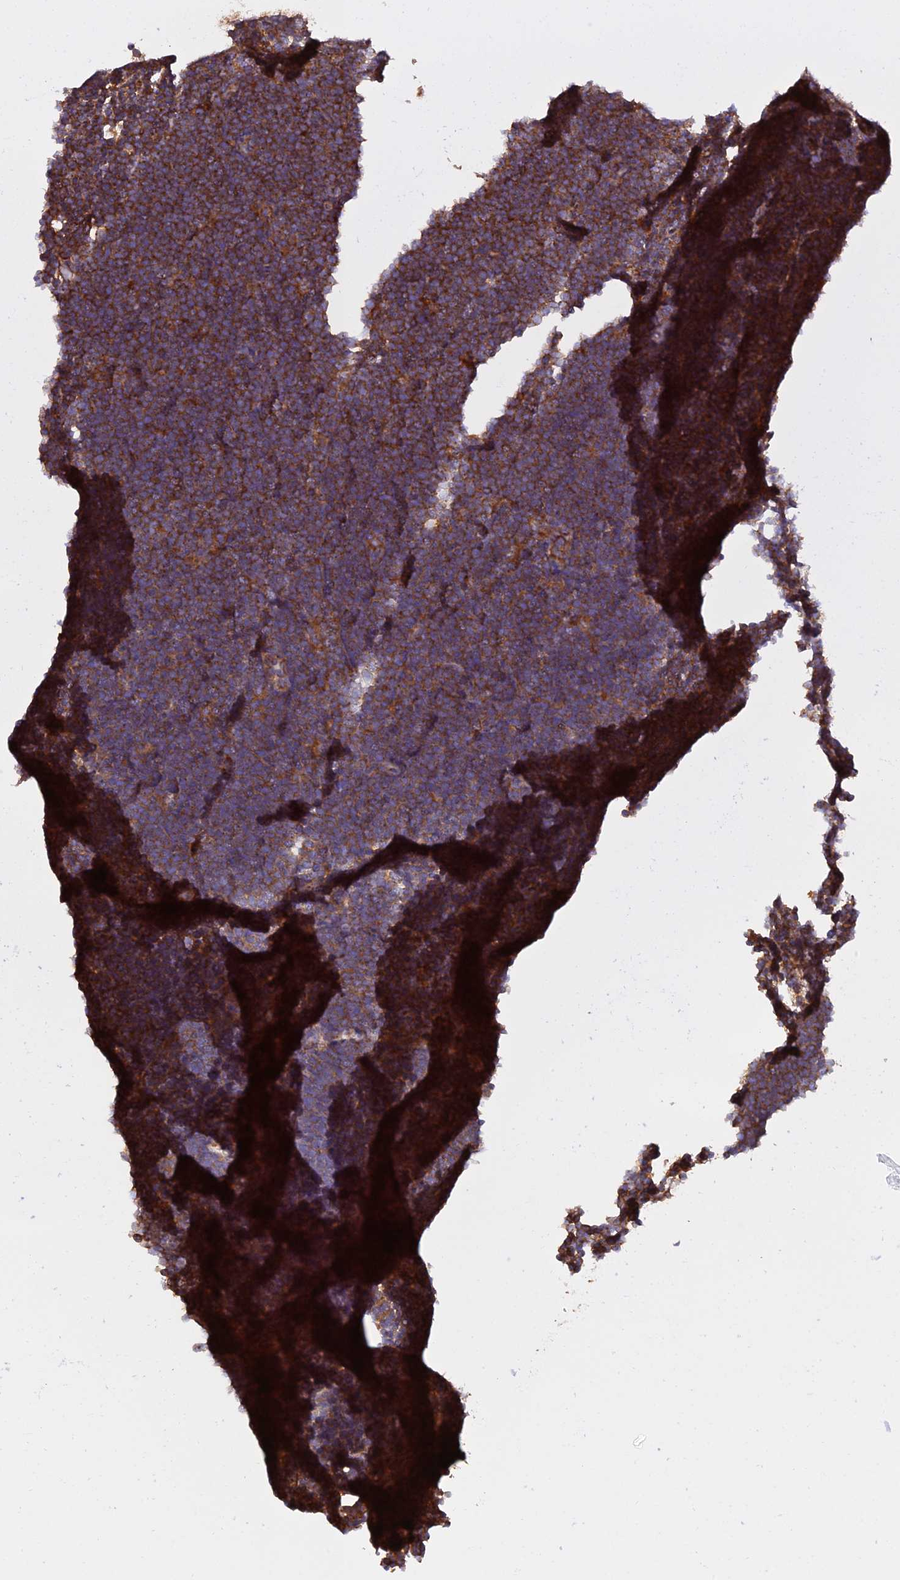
{"staining": {"intensity": "moderate", "quantity": ">75%", "location": "cytoplasmic/membranous"}, "tissue": "lymphoma", "cell_type": "Tumor cells", "image_type": "cancer", "snomed": [{"axis": "morphology", "description": "Malignant lymphoma, non-Hodgkin's type, High grade"}, {"axis": "topography", "description": "Lymph node"}], "caption": "Immunohistochemical staining of lymphoma shows moderate cytoplasmic/membranous protein positivity in approximately >75% of tumor cells. The staining is performed using DAB brown chromogen to label protein expression. The nuclei are counter-stained blue using hematoxylin.", "gene": "DCTN2", "patient": {"sex": "male", "age": 13}}